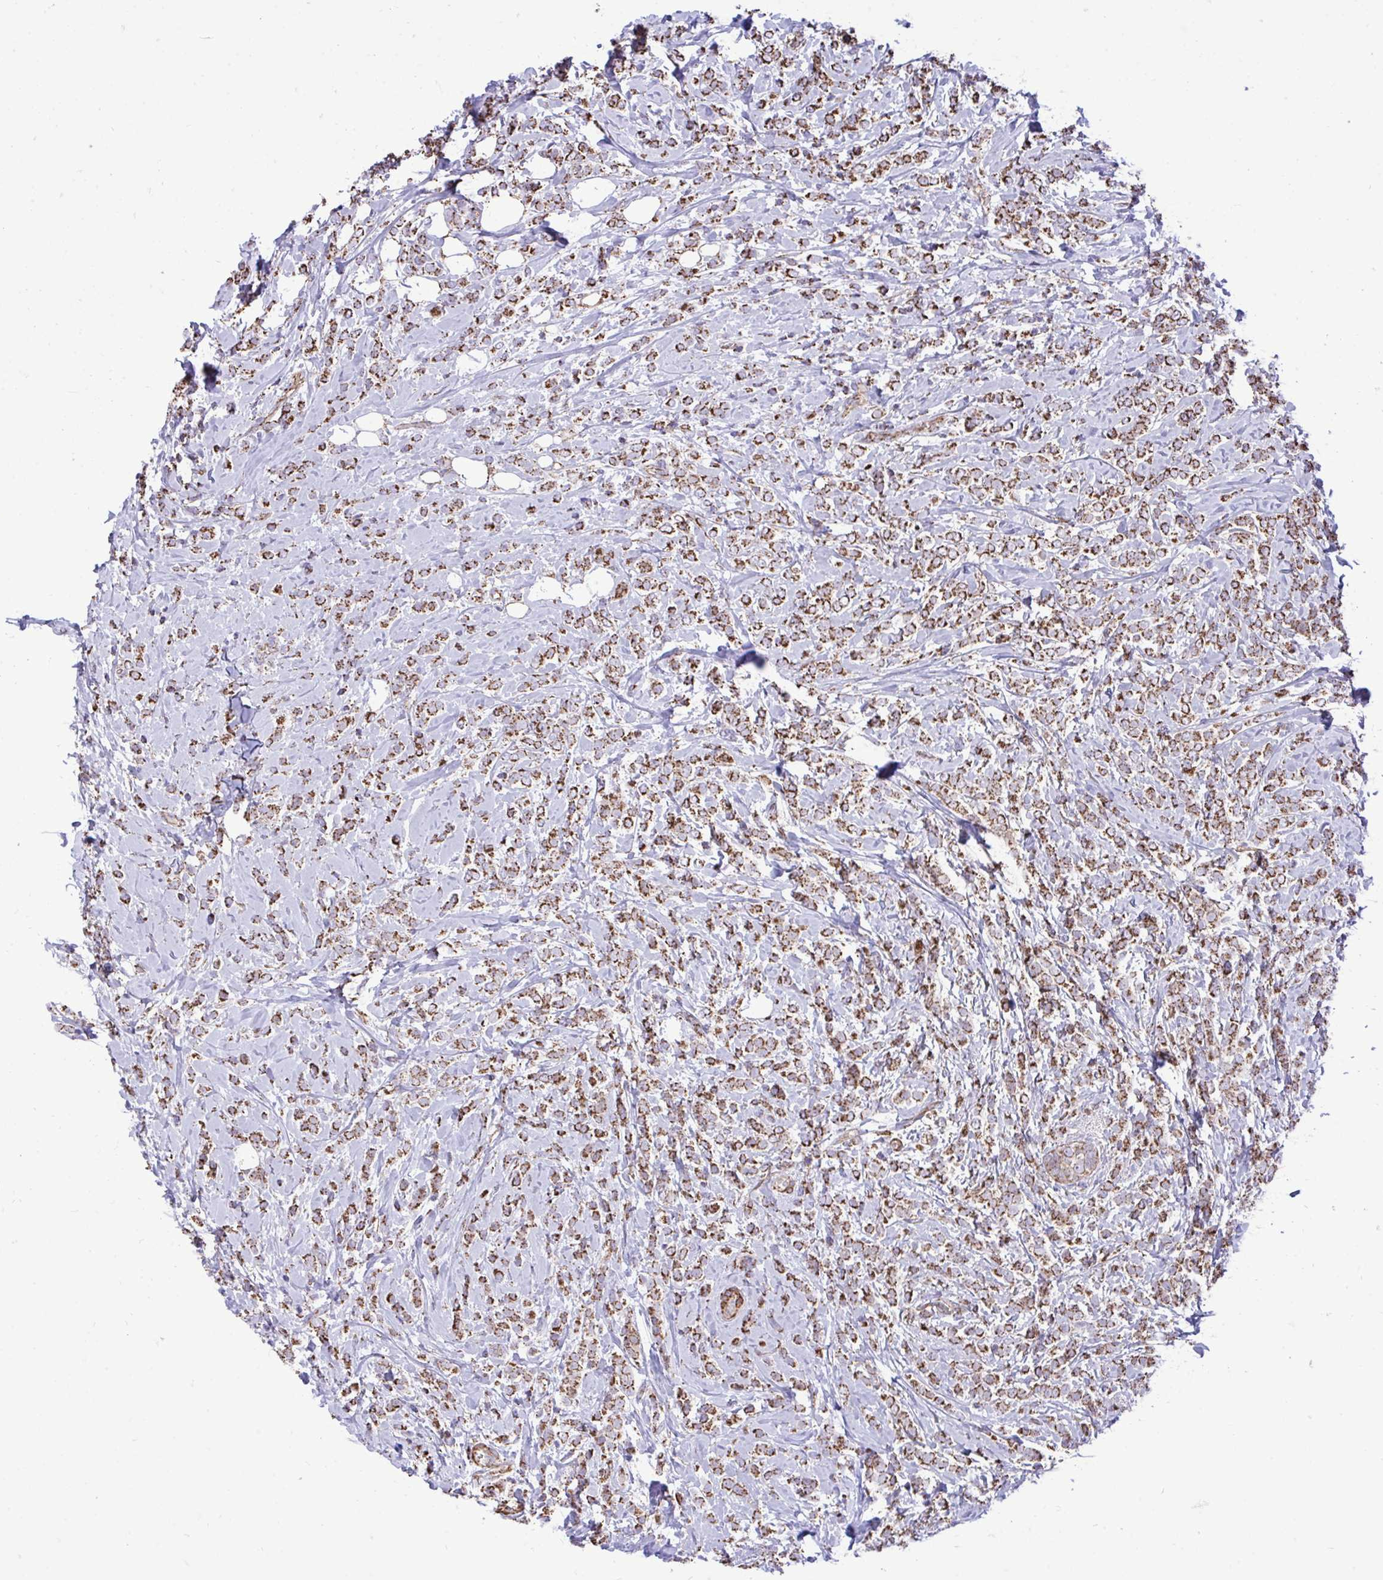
{"staining": {"intensity": "moderate", "quantity": ">75%", "location": "cytoplasmic/membranous"}, "tissue": "breast cancer", "cell_type": "Tumor cells", "image_type": "cancer", "snomed": [{"axis": "morphology", "description": "Lobular carcinoma"}, {"axis": "topography", "description": "Breast"}], "caption": "Protein staining of breast cancer tissue shows moderate cytoplasmic/membranous staining in approximately >75% of tumor cells.", "gene": "UBE2C", "patient": {"sex": "female", "age": 49}}